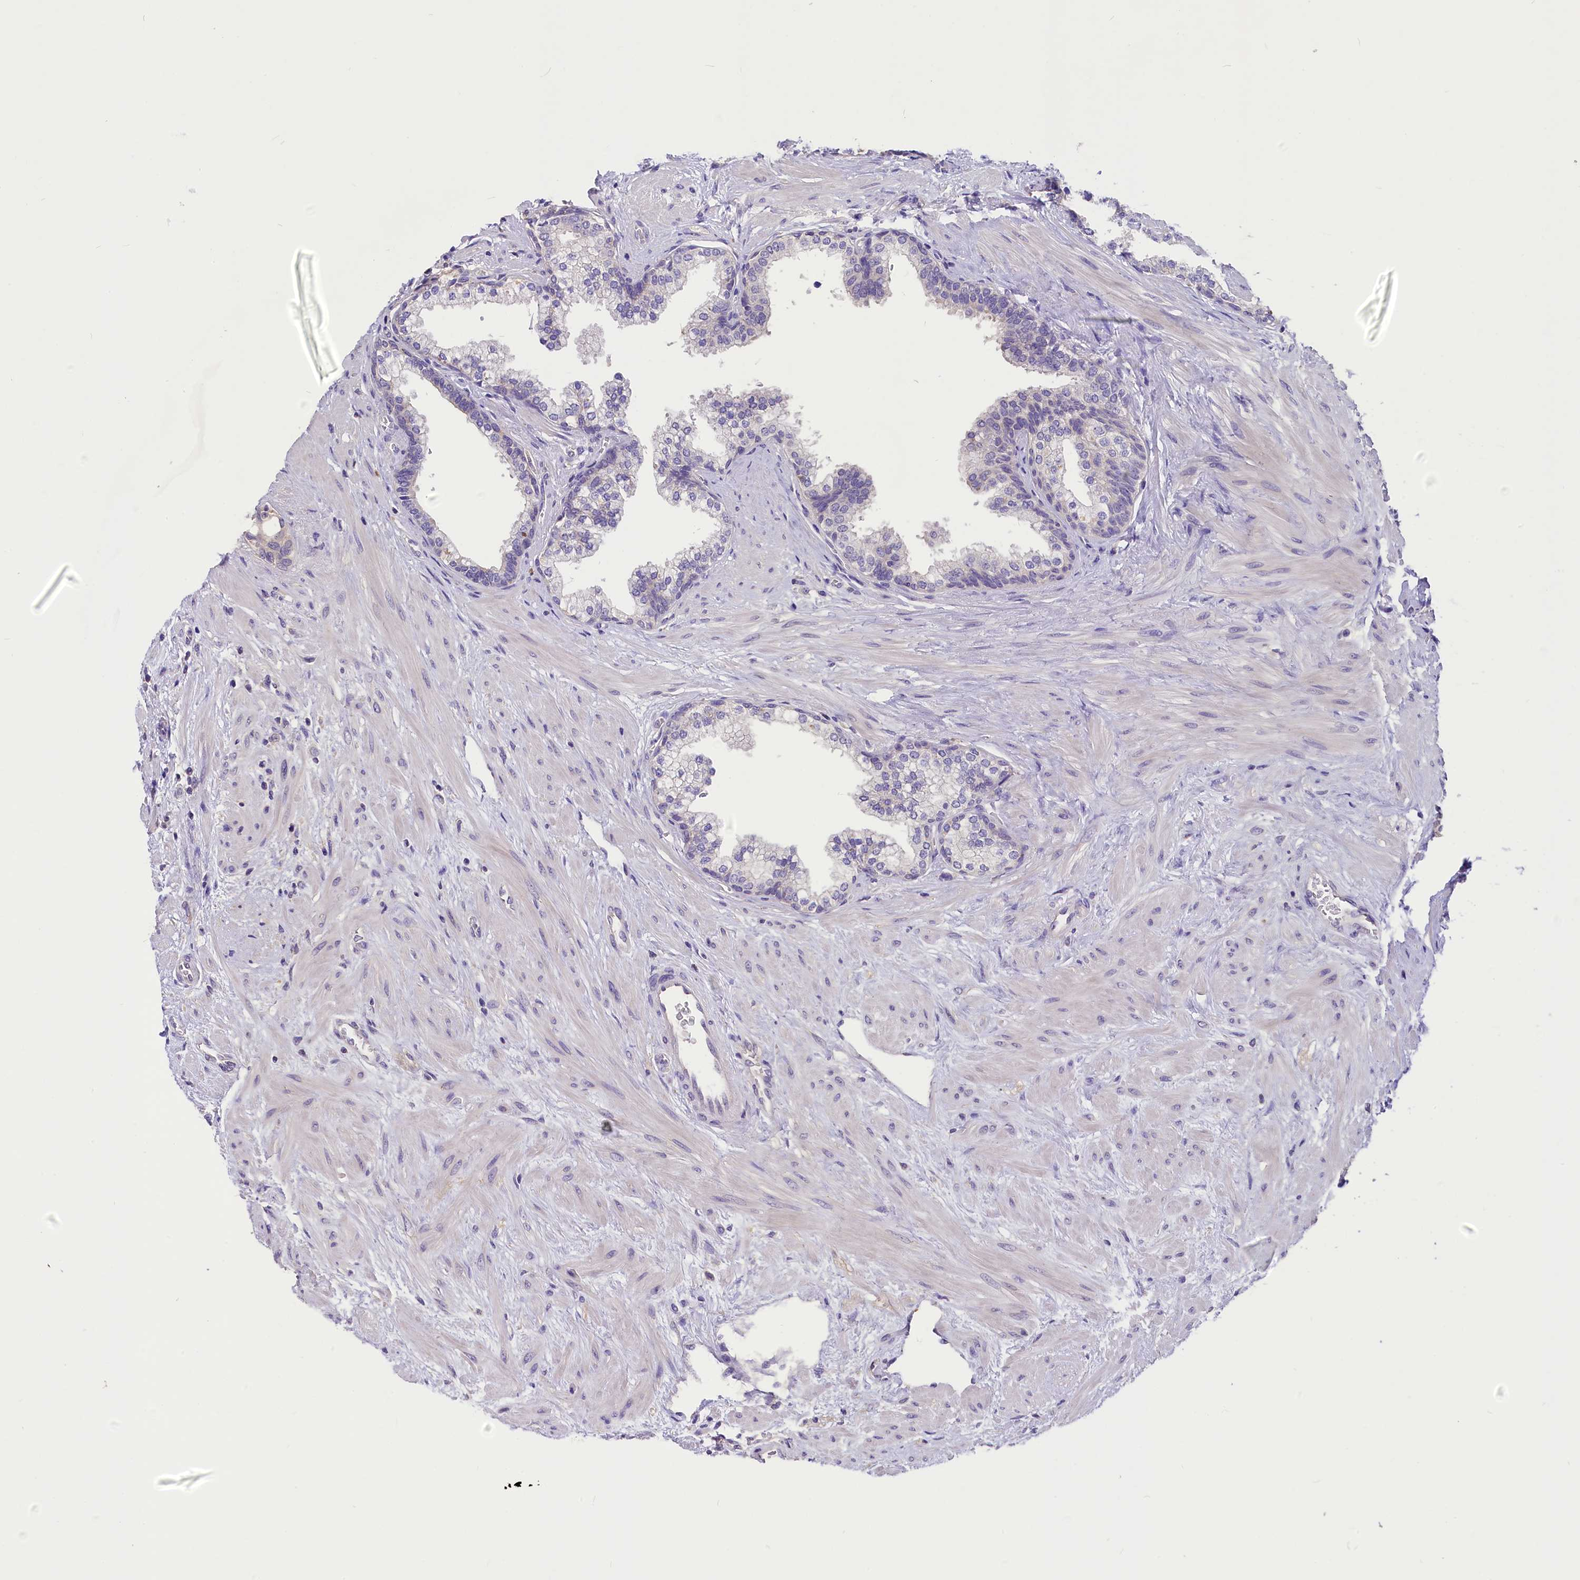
{"staining": {"intensity": "weak", "quantity": "<25%", "location": "cytoplasmic/membranous"}, "tissue": "prostate", "cell_type": "Glandular cells", "image_type": "normal", "snomed": [{"axis": "morphology", "description": "Normal tissue, NOS"}, {"axis": "topography", "description": "Prostate"}], "caption": "High power microscopy photomicrograph of an IHC image of unremarkable prostate, revealing no significant positivity in glandular cells.", "gene": "AP3B2", "patient": {"sex": "male", "age": 57}}